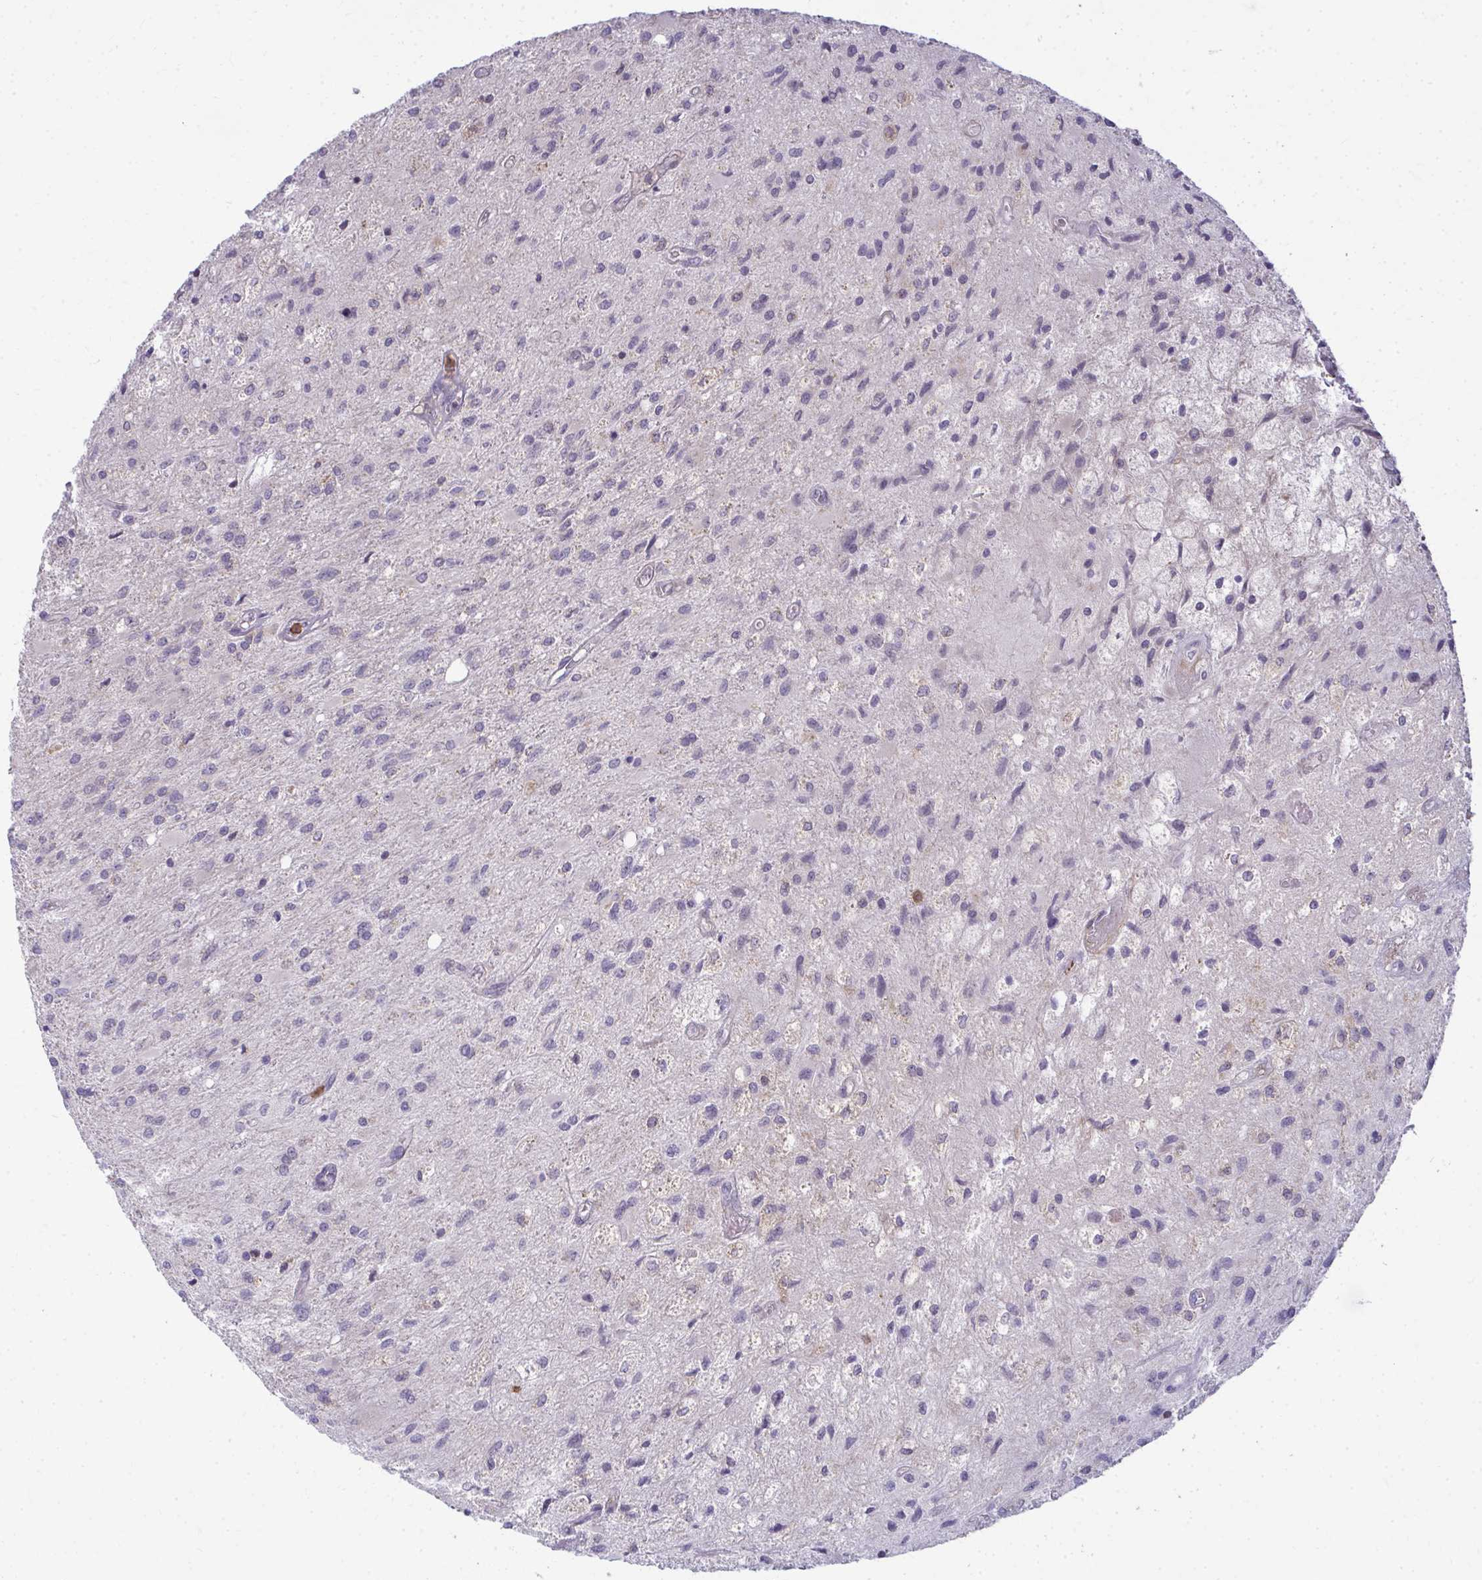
{"staining": {"intensity": "negative", "quantity": "none", "location": "none"}, "tissue": "glioma", "cell_type": "Tumor cells", "image_type": "cancer", "snomed": [{"axis": "morphology", "description": "Glioma, malignant, High grade"}, {"axis": "topography", "description": "Brain"}], "caption": "Glioma was stained to show a protein in brown. There is no significant positivity in tumor cells.", "gene": "AP5M1", "patient": {"sex": "female", "age": 70}}